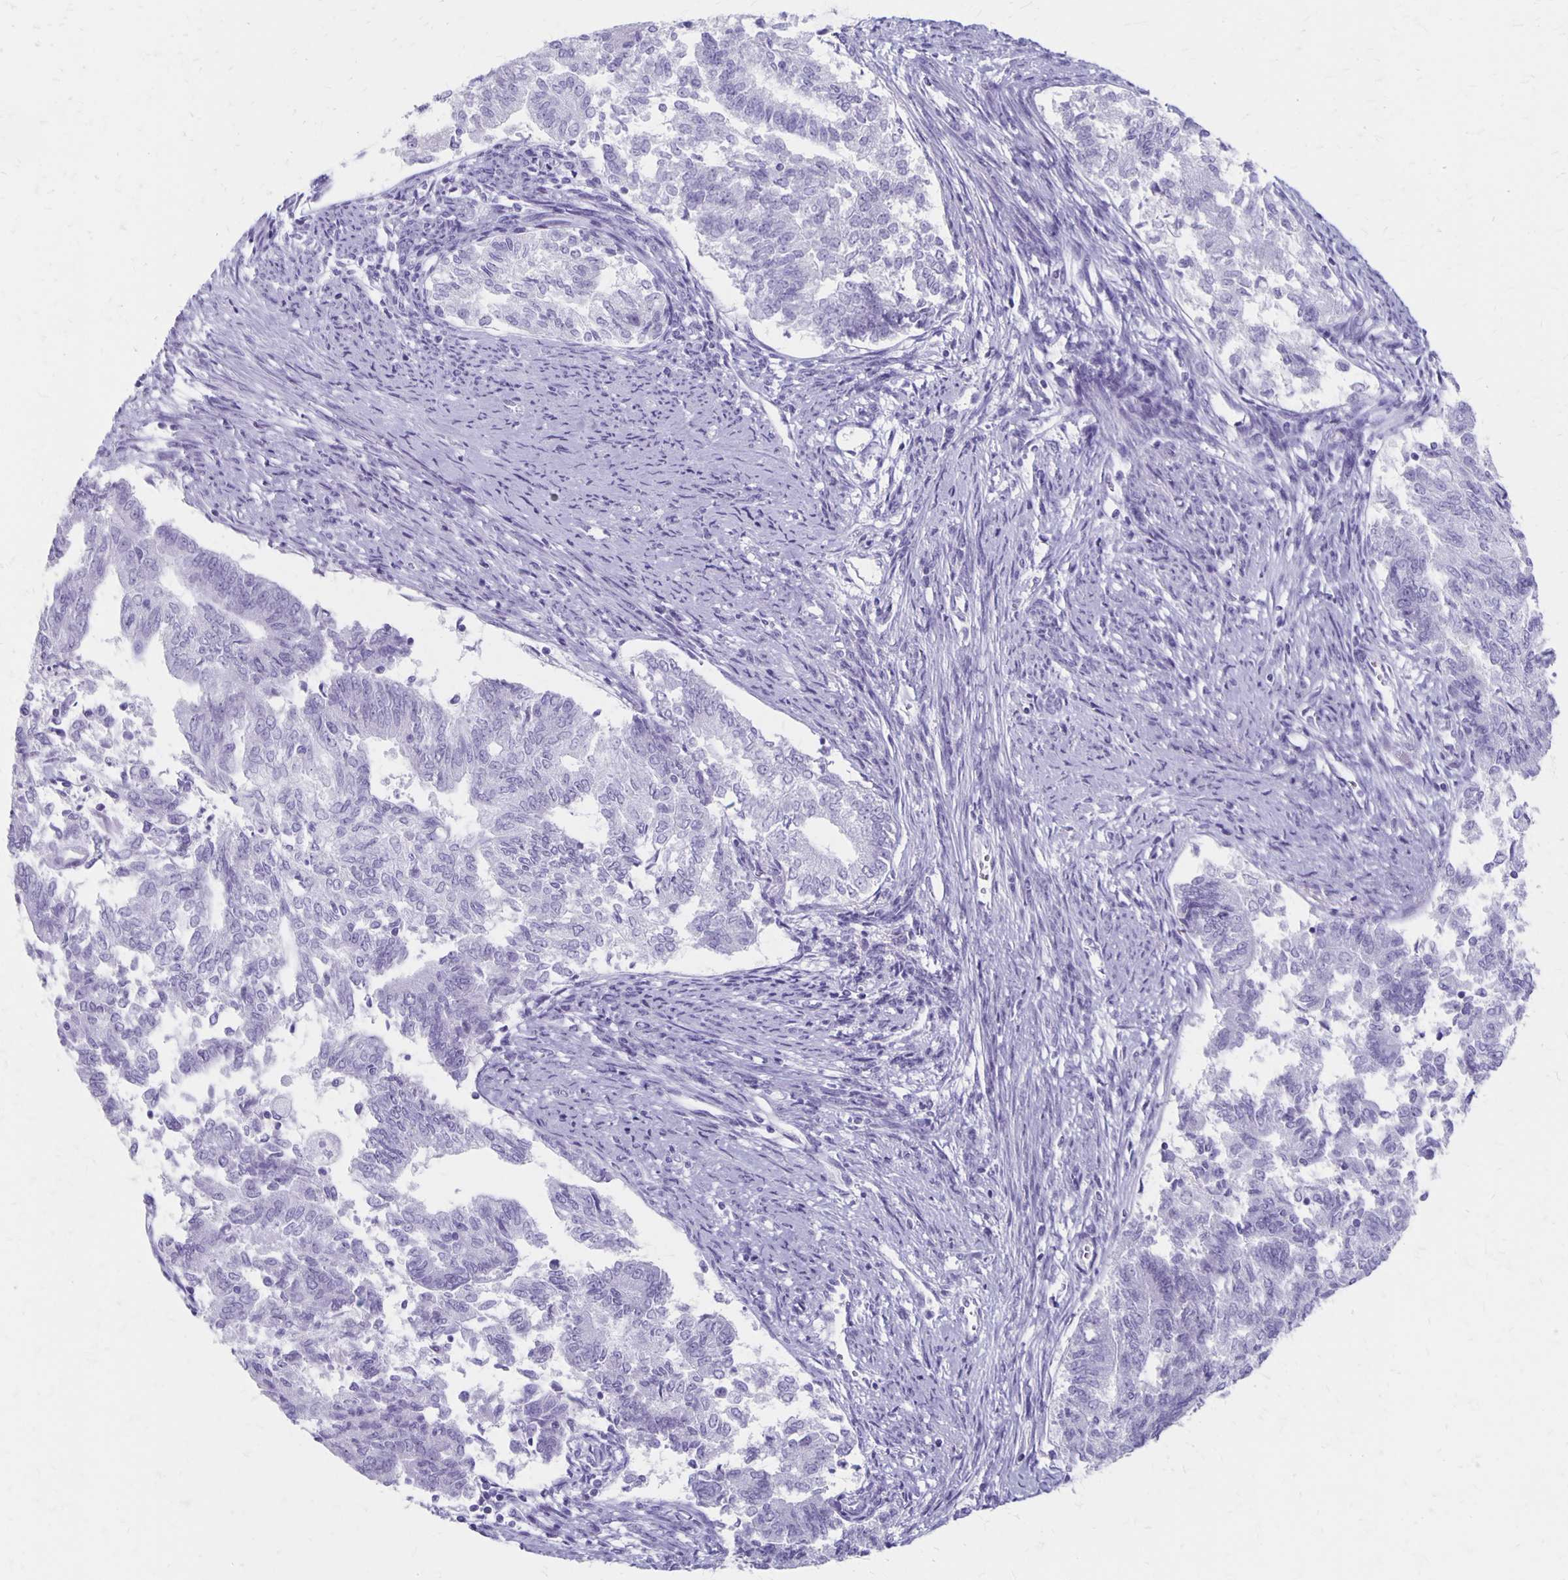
{"staining": {"intensity": "negative", "quantity": "none", "location": "none"}, "tissue": "endometrial cancer", "cell_type": "Tumor cells", "image_type": "cancer", "snomed": [{"axis": "morphology", "description": "Adenocarcinoma, NOS"}, {"axis": "topography", "description": "Endometrium"}], "caption": "Human endometrial cancer stained for a protein using immunohistochemistry exhibits no staining in tumor cells.", "gene": "MAGEC2", "patient": {"sex": "female", "age": 65}}